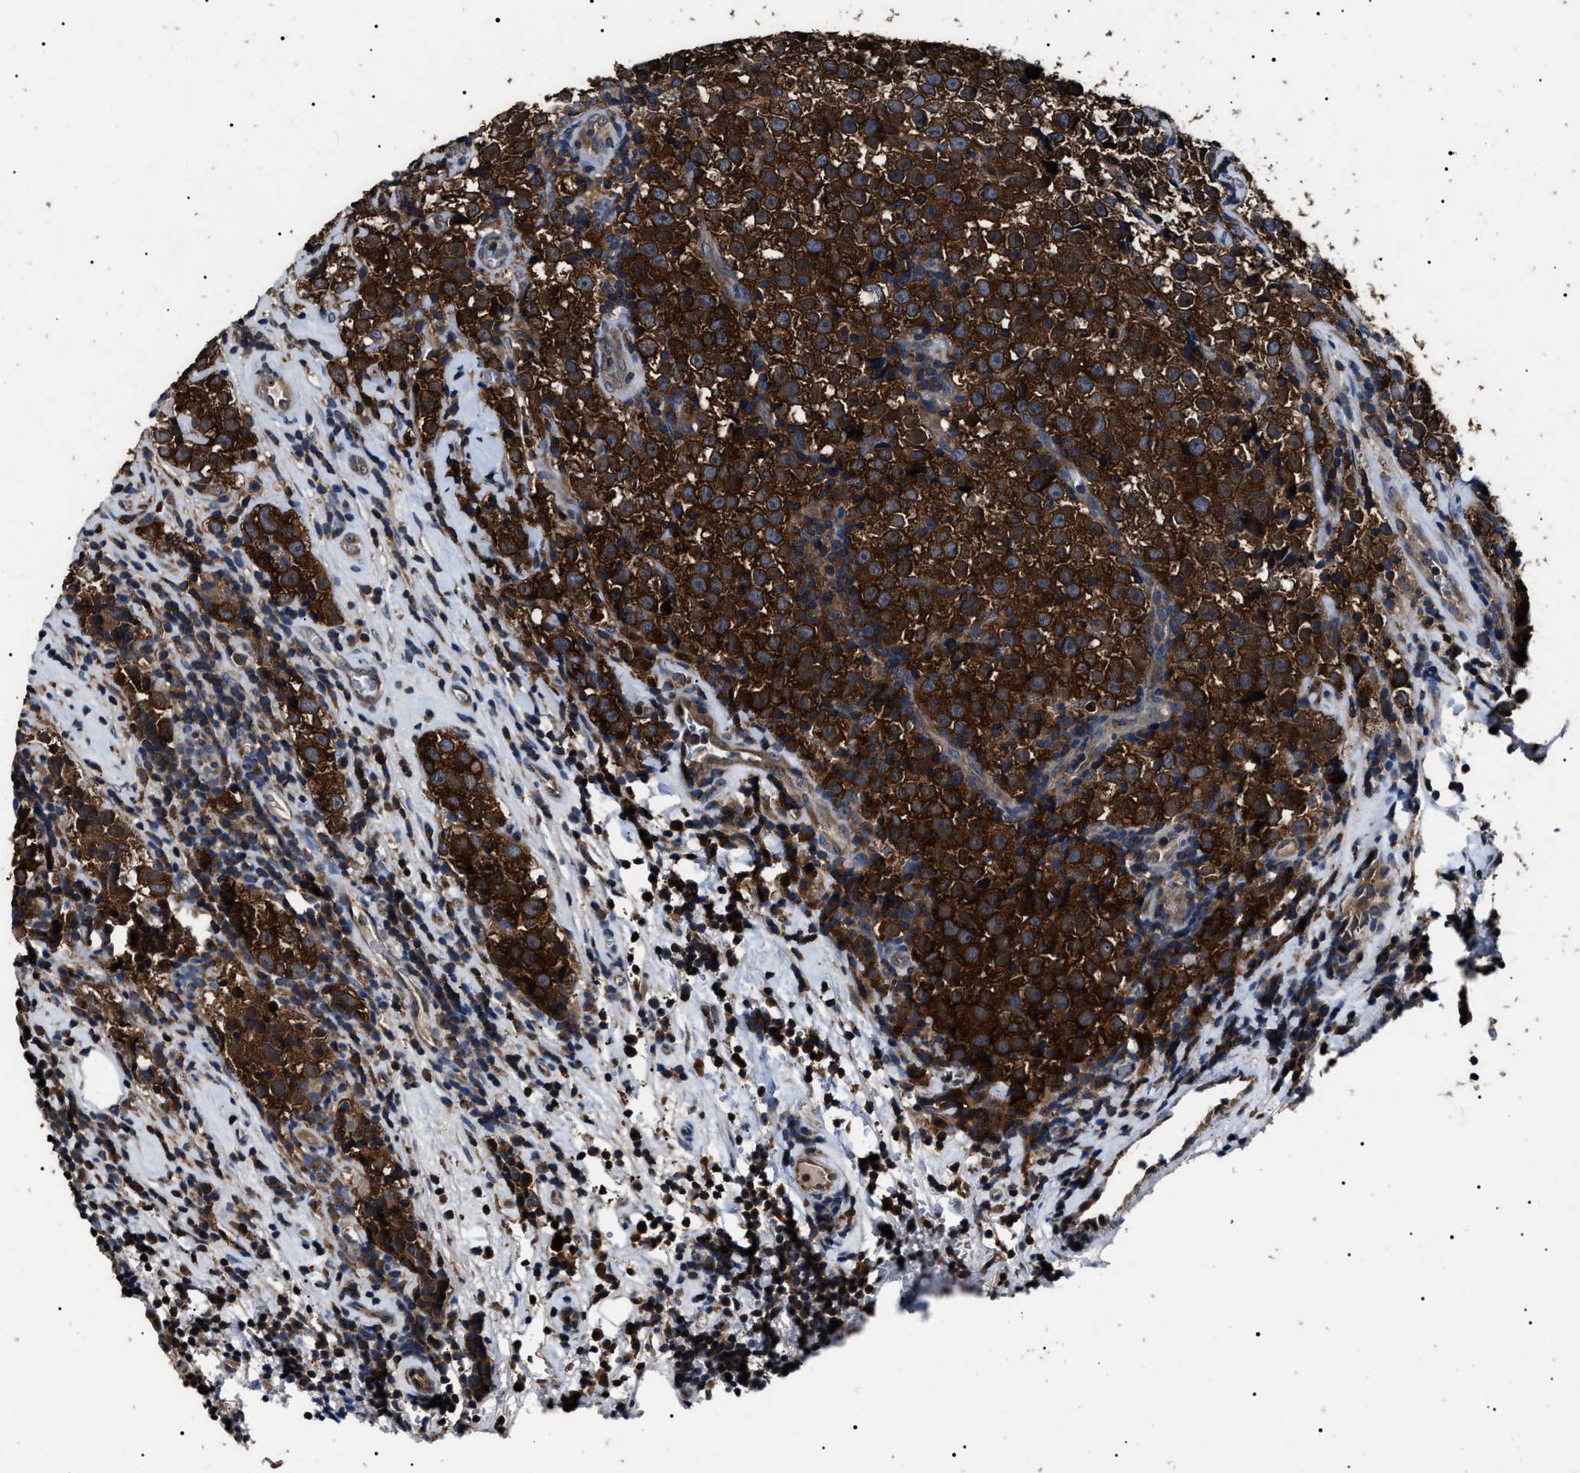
{"staining": {"intensity": "strong", "quantity": ">75%", "location": "cytoplasmic/membranous"}, "tissue": "testis cancer", "cell_type": "Tumor cells", "image_type": "cancer", "snomed": [{"axis": "morphology", "description": "Normal tissue, NOS"}, {"axis": "morphology", "description": "Seminoma, NOS"}, {"axis": "topography", "description": "Testis"}], "caption": "Immunohistochemistry (IHC) image of seminoma (testis) stained for a protein (brown), which shows high levels of strong cytoplasmic/membranous positivity in about >75% of tumor cells.", "gene": "CCT8", "patient": {"sex": "male", "age": 43}}